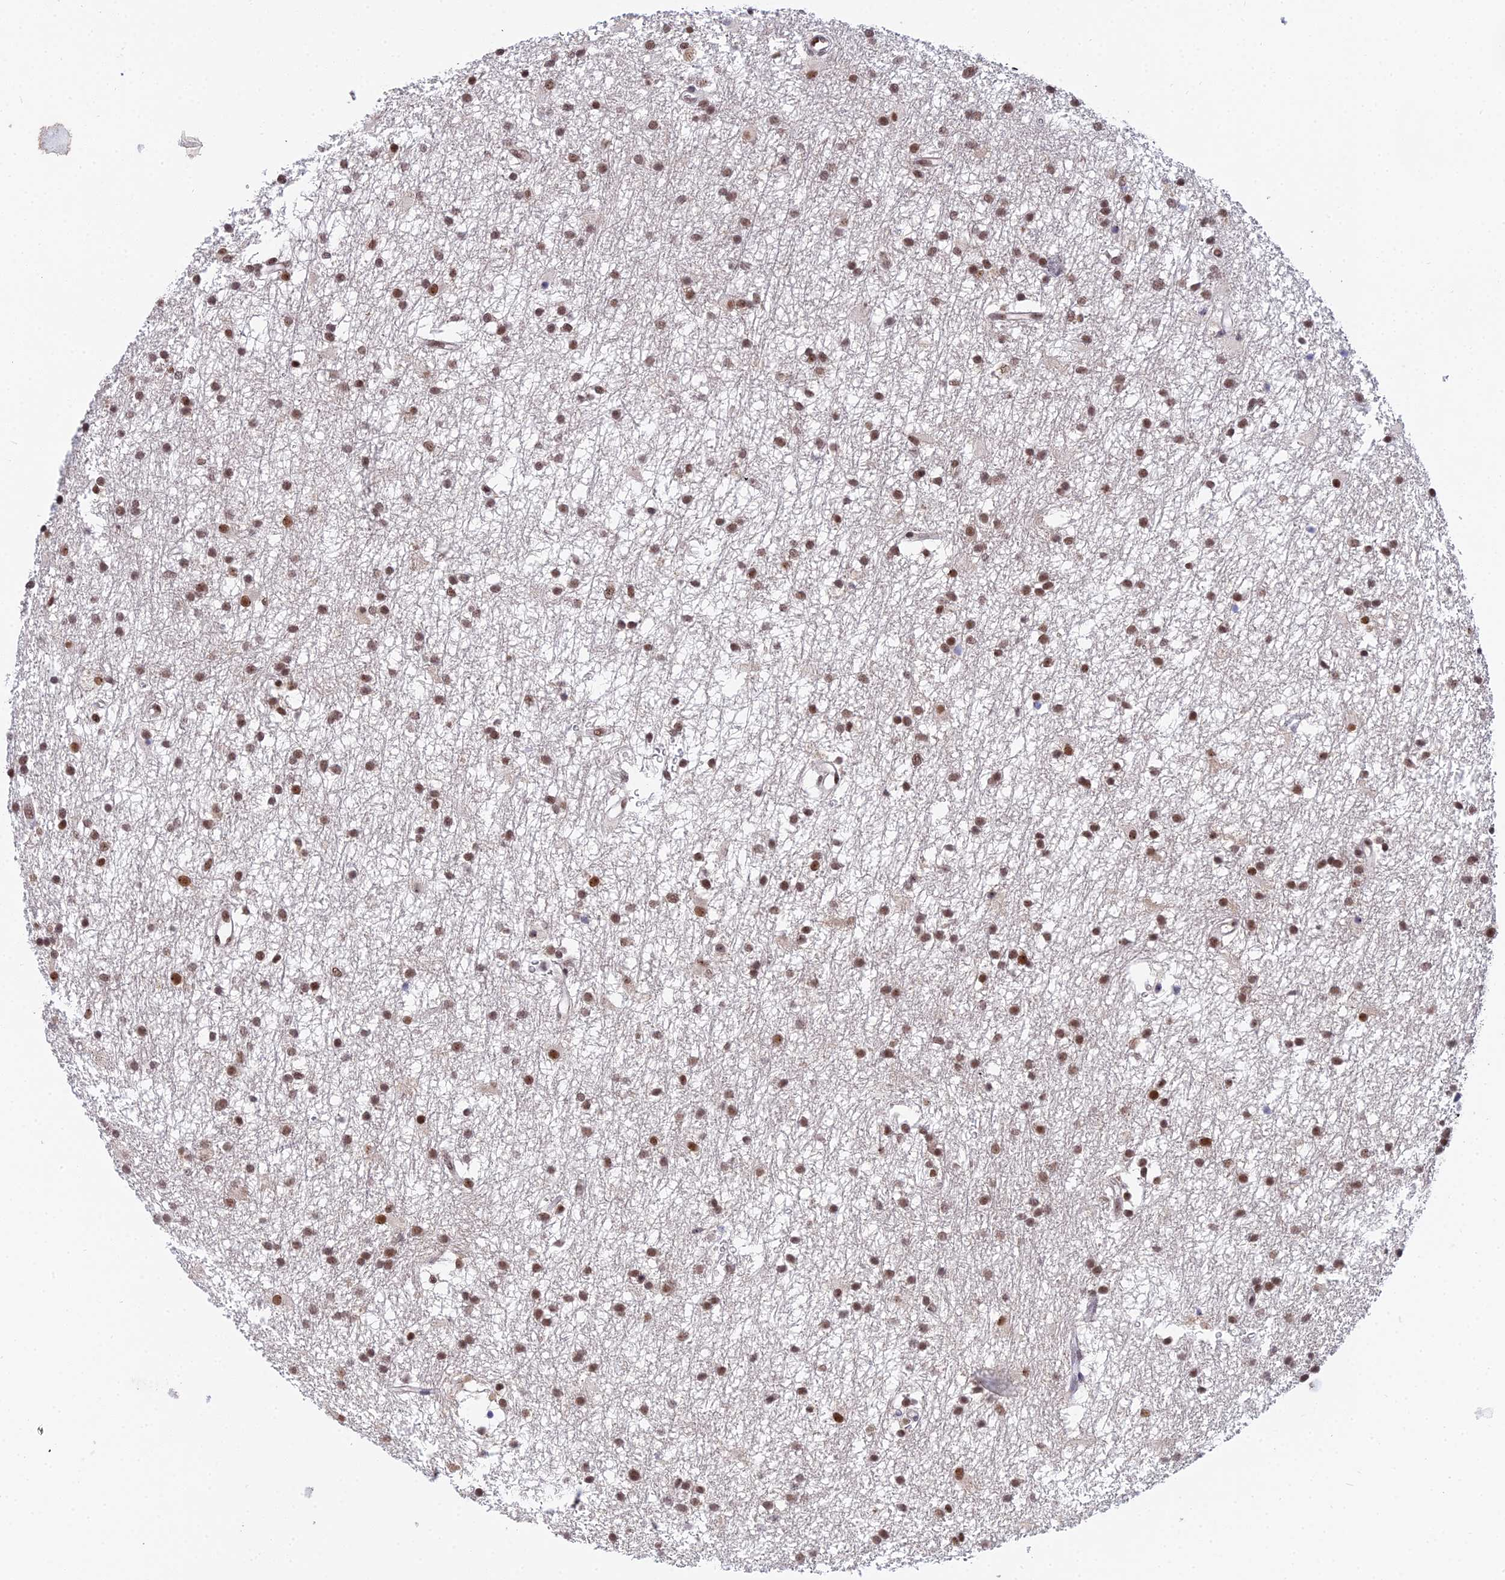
{"staining": {"intensity": "strong", "quantity": ">75%", "location": "nuclear"}, "tissue": "glioma", "cell_type": "Tumor cells", "image_type": "cancer", "snomed": [{"axis": "morphology", "description": "Glioma, malignant, High grade"}, {"axis": "topography", "description": "Brain"}], "caption": "This histopathology image reveals immunohistochemistry (IHC) staining of human glioma, with high strong nuclear expression in about >75% of tumor cells.", "gene": "EXOSC3", "patient": {"sex": "male", "age": 77}}